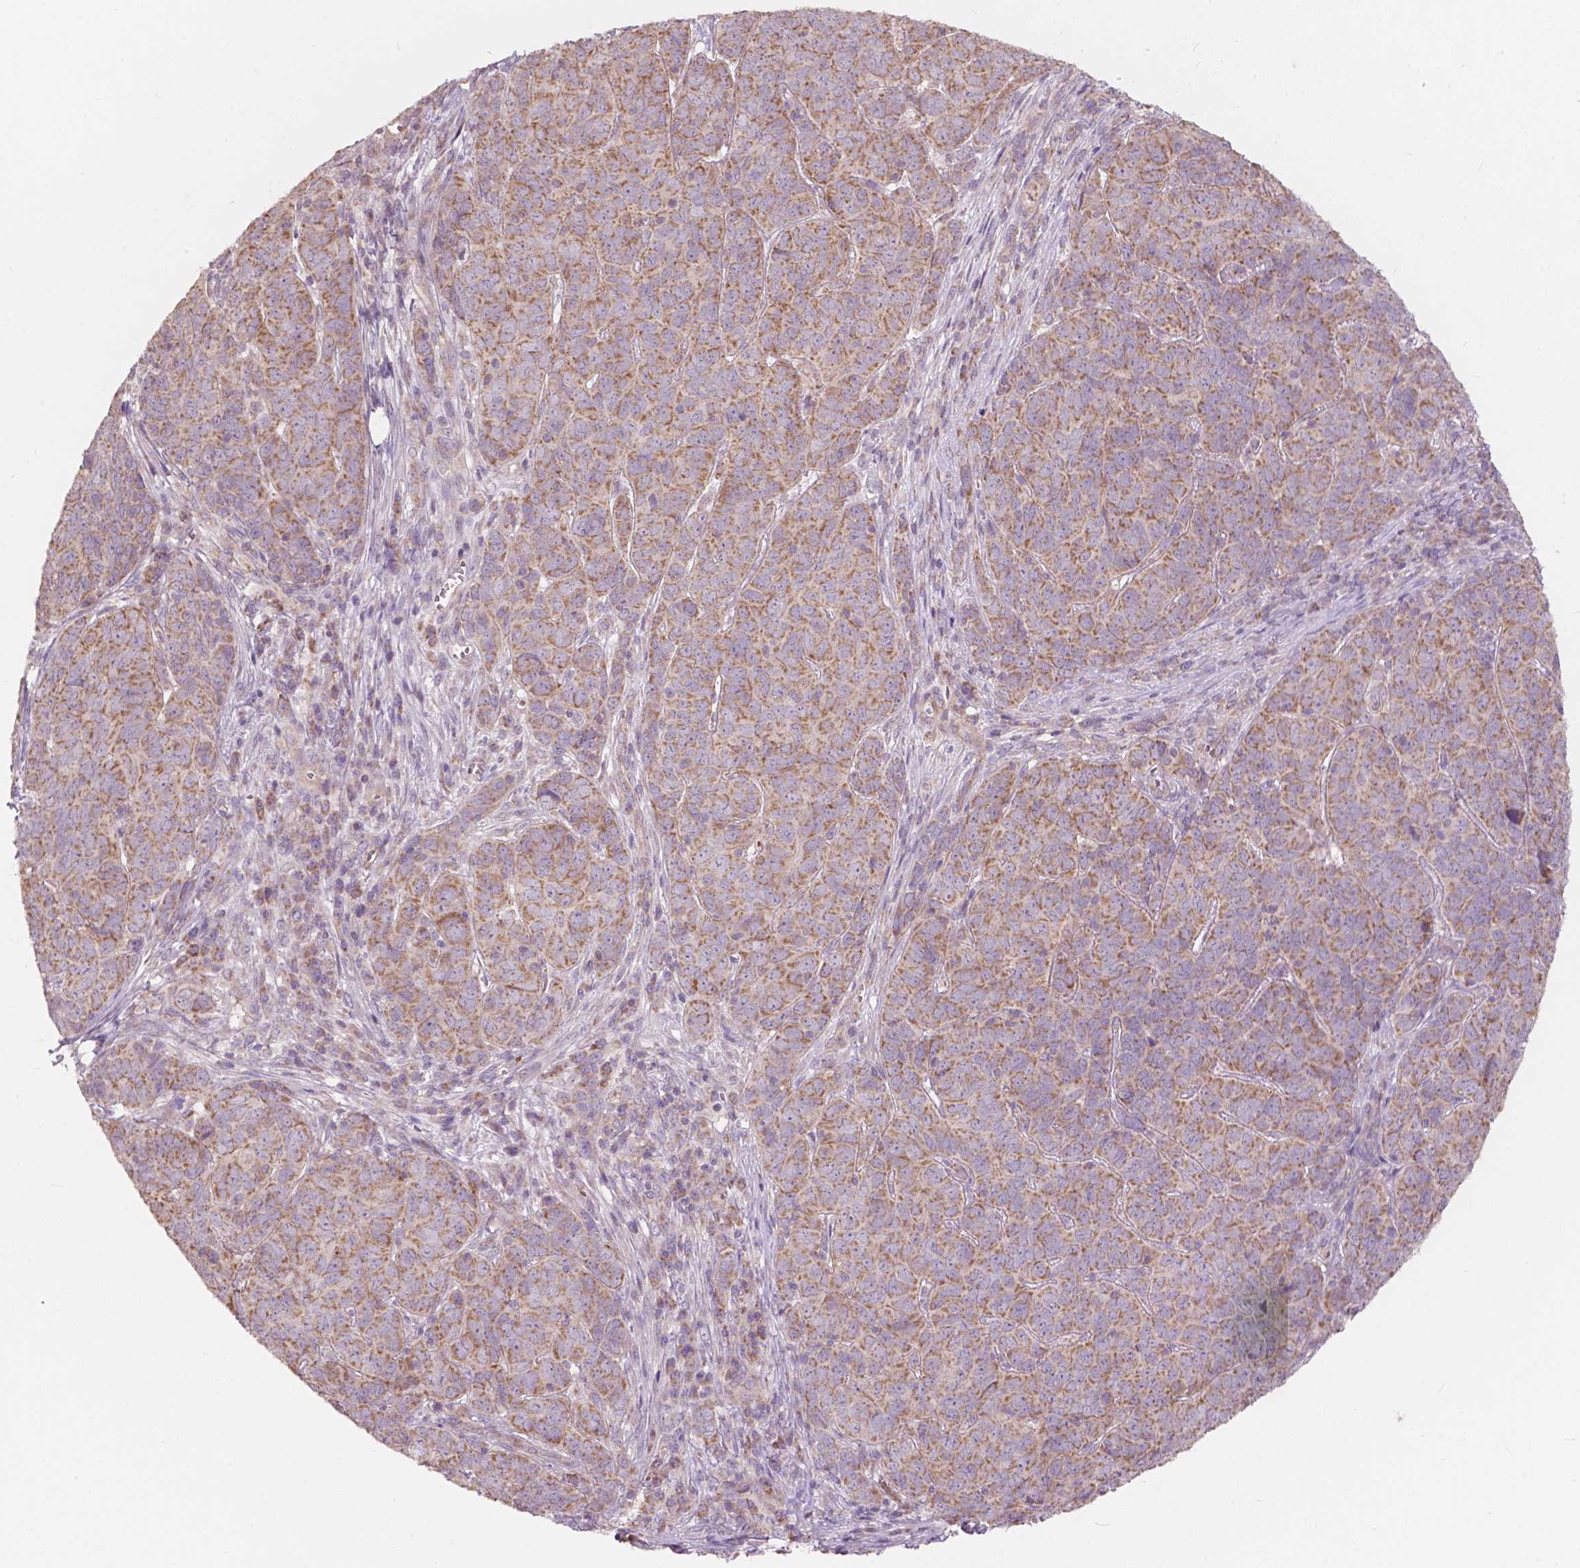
{"staining": {"intensity": "moderate", "quantity": ">75%", "location": "cytoplasmic/membranous"}, "tissue": "skin cancer", "cell_type": "Tumor cells", "image_type": "cancer", "snomed": [{"axis": "morphology", "description": "Squamous cell carcinoma, NOS"}, {"axis": "topography", "description": "Skin"}, {"axis": "topography", "description": "Anal"}], "caption": "Protein analysis of skin squamous cell carcinoma tissue displays moderate cytoplasmic/membranous expression in approximately >75% of tumor cells.", "gene": "NDUFA10", "patient": {"sex": "female", "age": 51}}